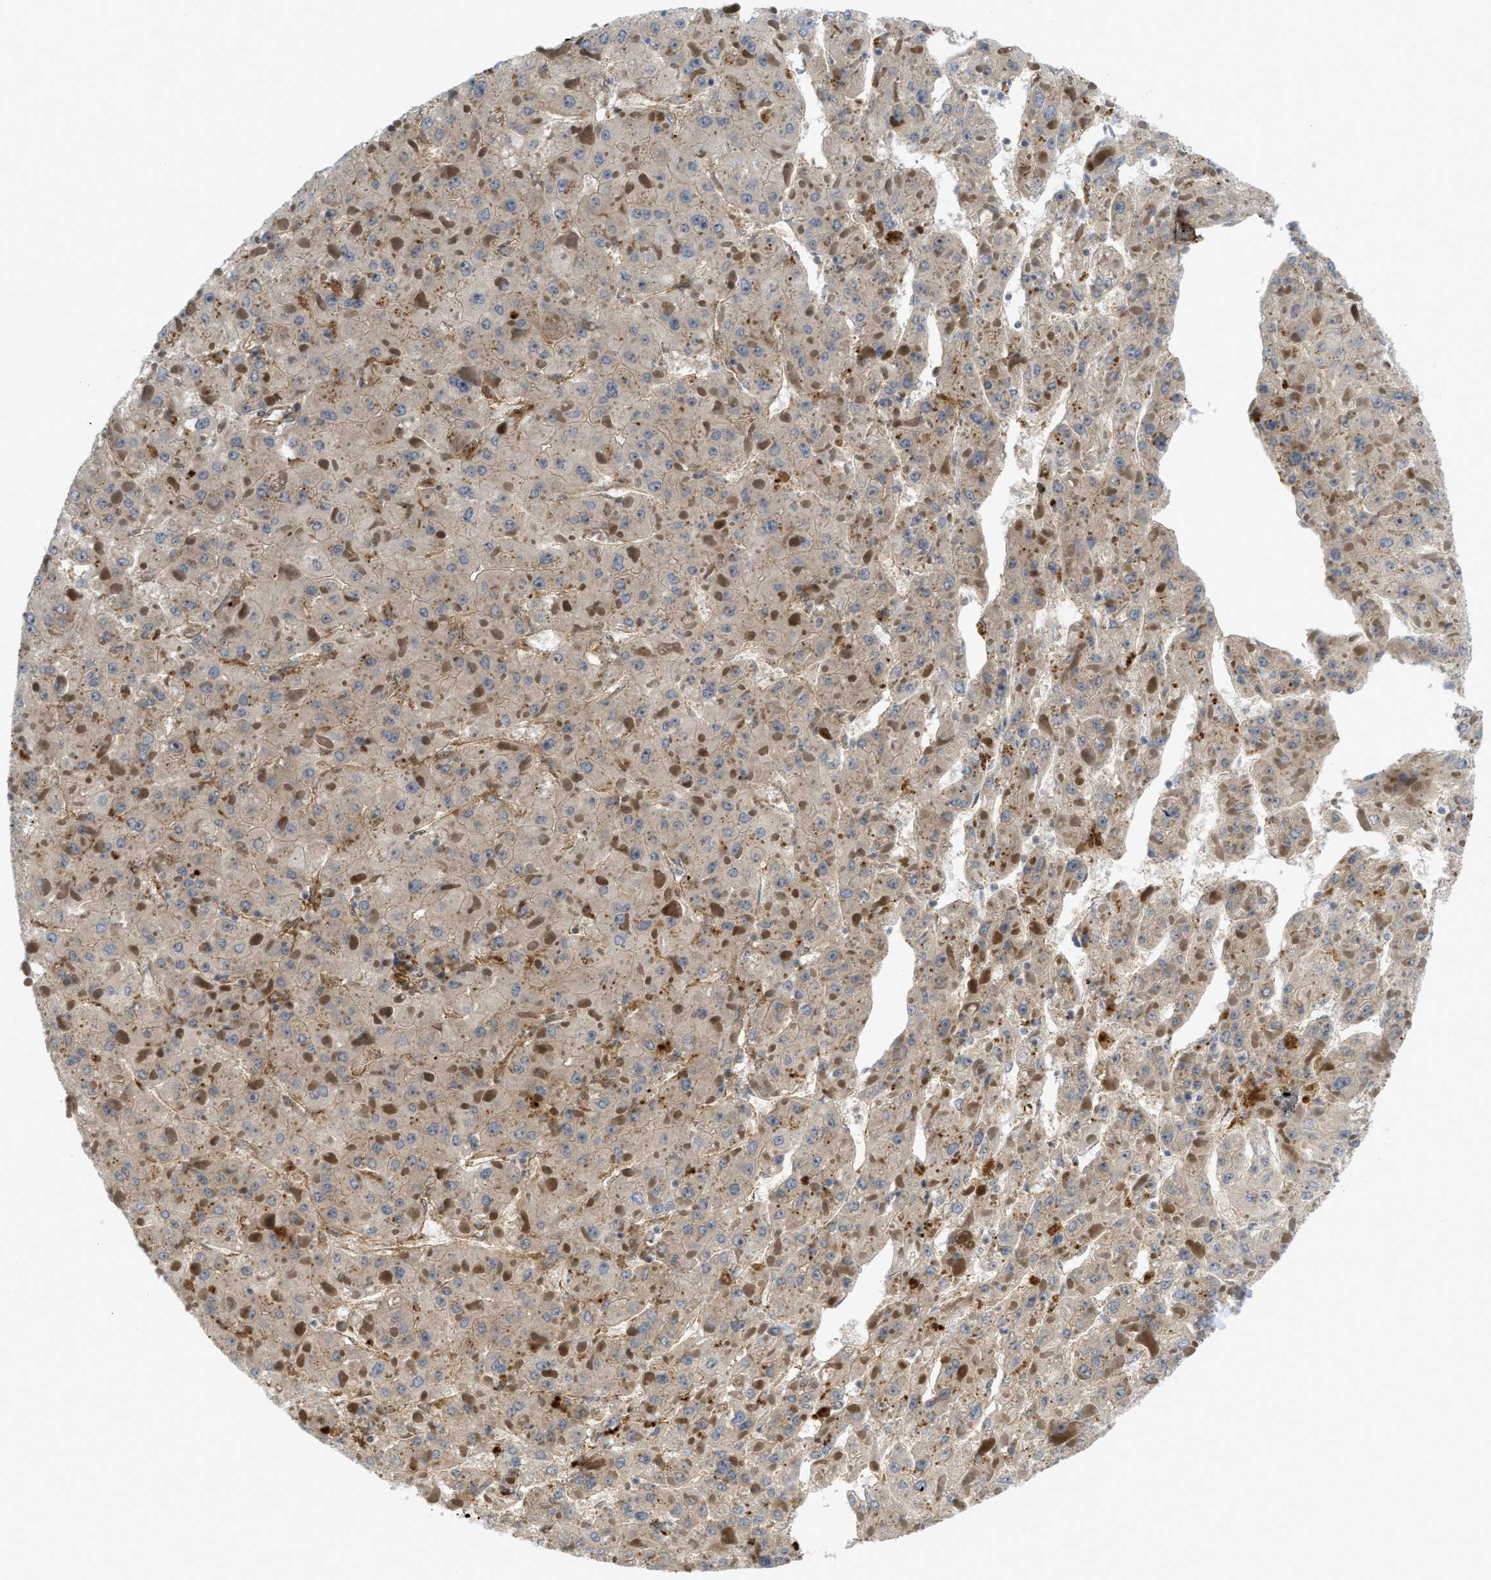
{"staining": {"intensity": "weak", "quantity": "25%-75%", "location": "cytoplasmic/membranous"}, "tissue": "liver cancer", "cell_type": "Tumor cells", "image_type": "cancer", "snomed": [{"axis": "morphology", "description": "Carcinoma, Hepatocellular, NOS"}, {"axis": "topography", "description": "Liver"}], "caption": "Liver cancer (hepatocellular carcinoma) tissue reveals weak cytoplasmic/membranous expression in about 25%-75% of tumor cells", "gene": "PICALM", "patient": {"sex": "female", "age": 73}}